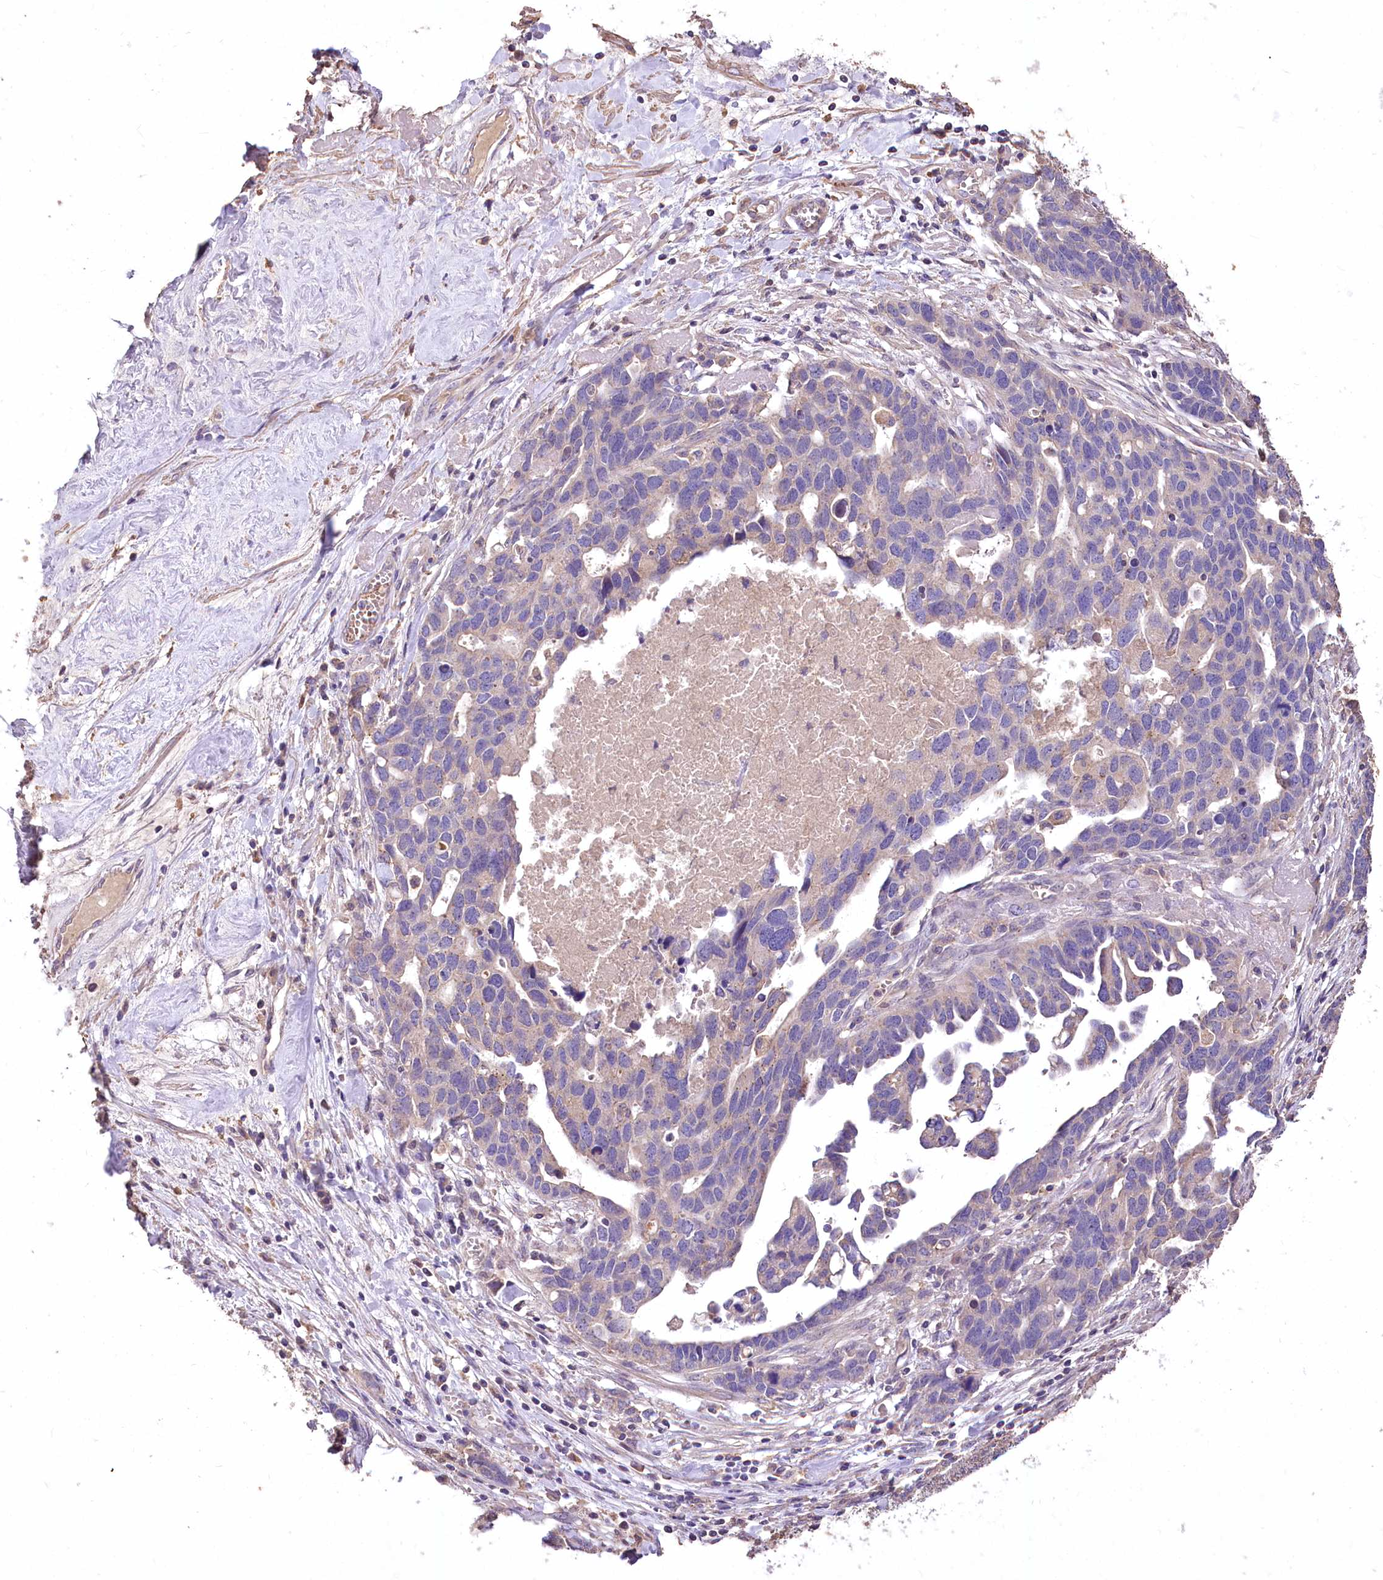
{"staining": {"intensity": "negative", "quantity": "none", "location": "none"}, "tissue": "ovarian cancer", "cell_type": "Tumor cells", "image_type": "cancer", "snomed": [{"axis": "morphology", "description": "Cystadenocarcinoma, serous, NOS"}, {"axis": "topography", "description": "Ovary"}], "caption": "IHC of human ovarian serous cystadenocarcinoma shows no staining in tumor cells. Nuclei are stained in blue.", "gene": "PCYOX1L", "patient": {"sex": "female", "age": 54}}